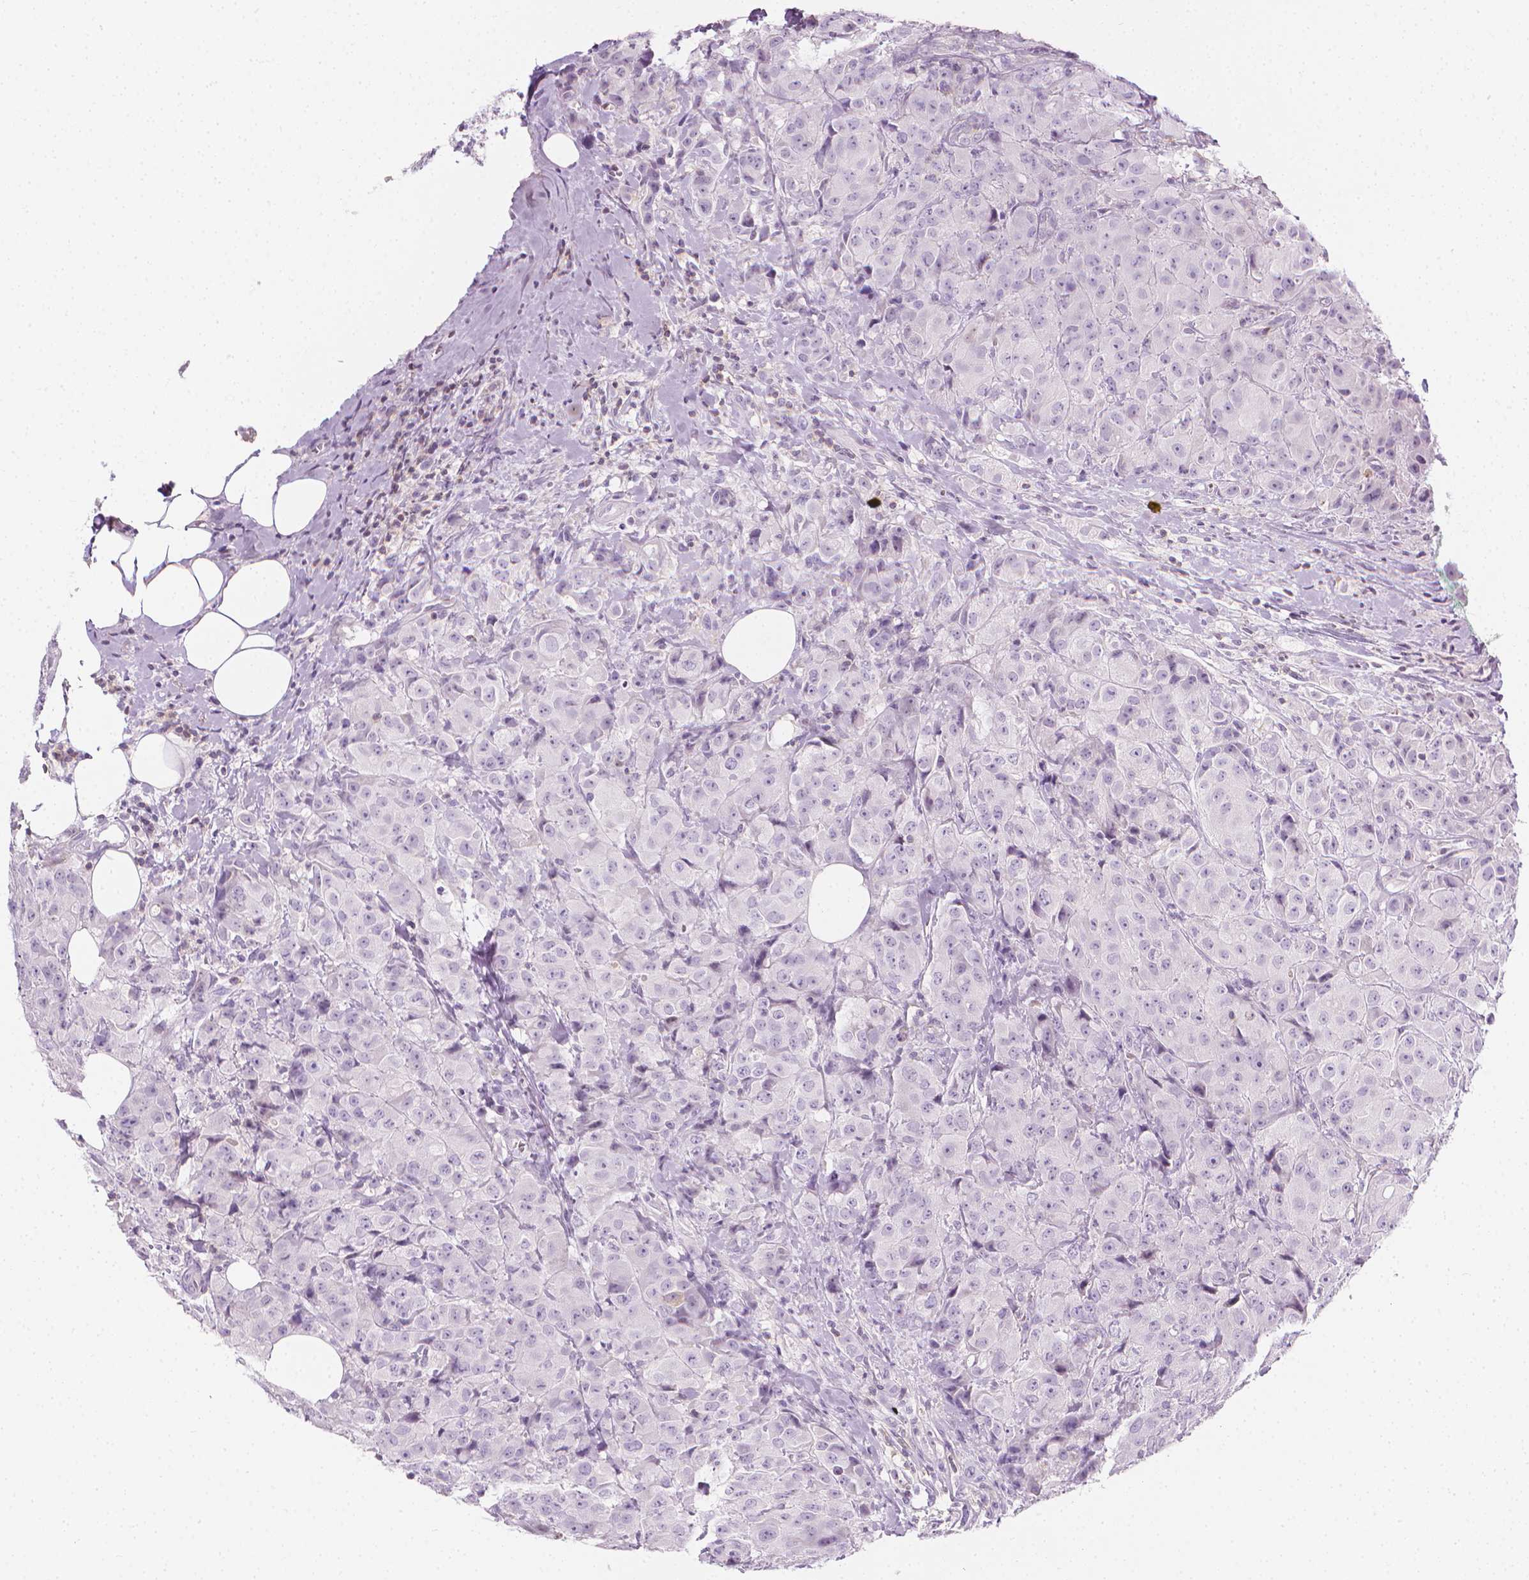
{"staining": {"intensity": "negative", "quantity": "none", "location": "none"}, "tissue": "breast cancer", "cell_type": "Tumor cells", "image_type": "cancer", "snomed": [{"axis": "morphology", "description": "Normal tissue, NOS"}, {"axis": "morphology", "description": "Duct carcinoma"}, {"axis": "topography", "description": "Breast"}], "caption": "An IHC photomicrograph of breast intraductal carcinoma is shown. There is no staining in tumor cells of breast intraductal carcinoma.", "gene": "DCAF8L1", "patient": {"sex": "female", "age": 43}}